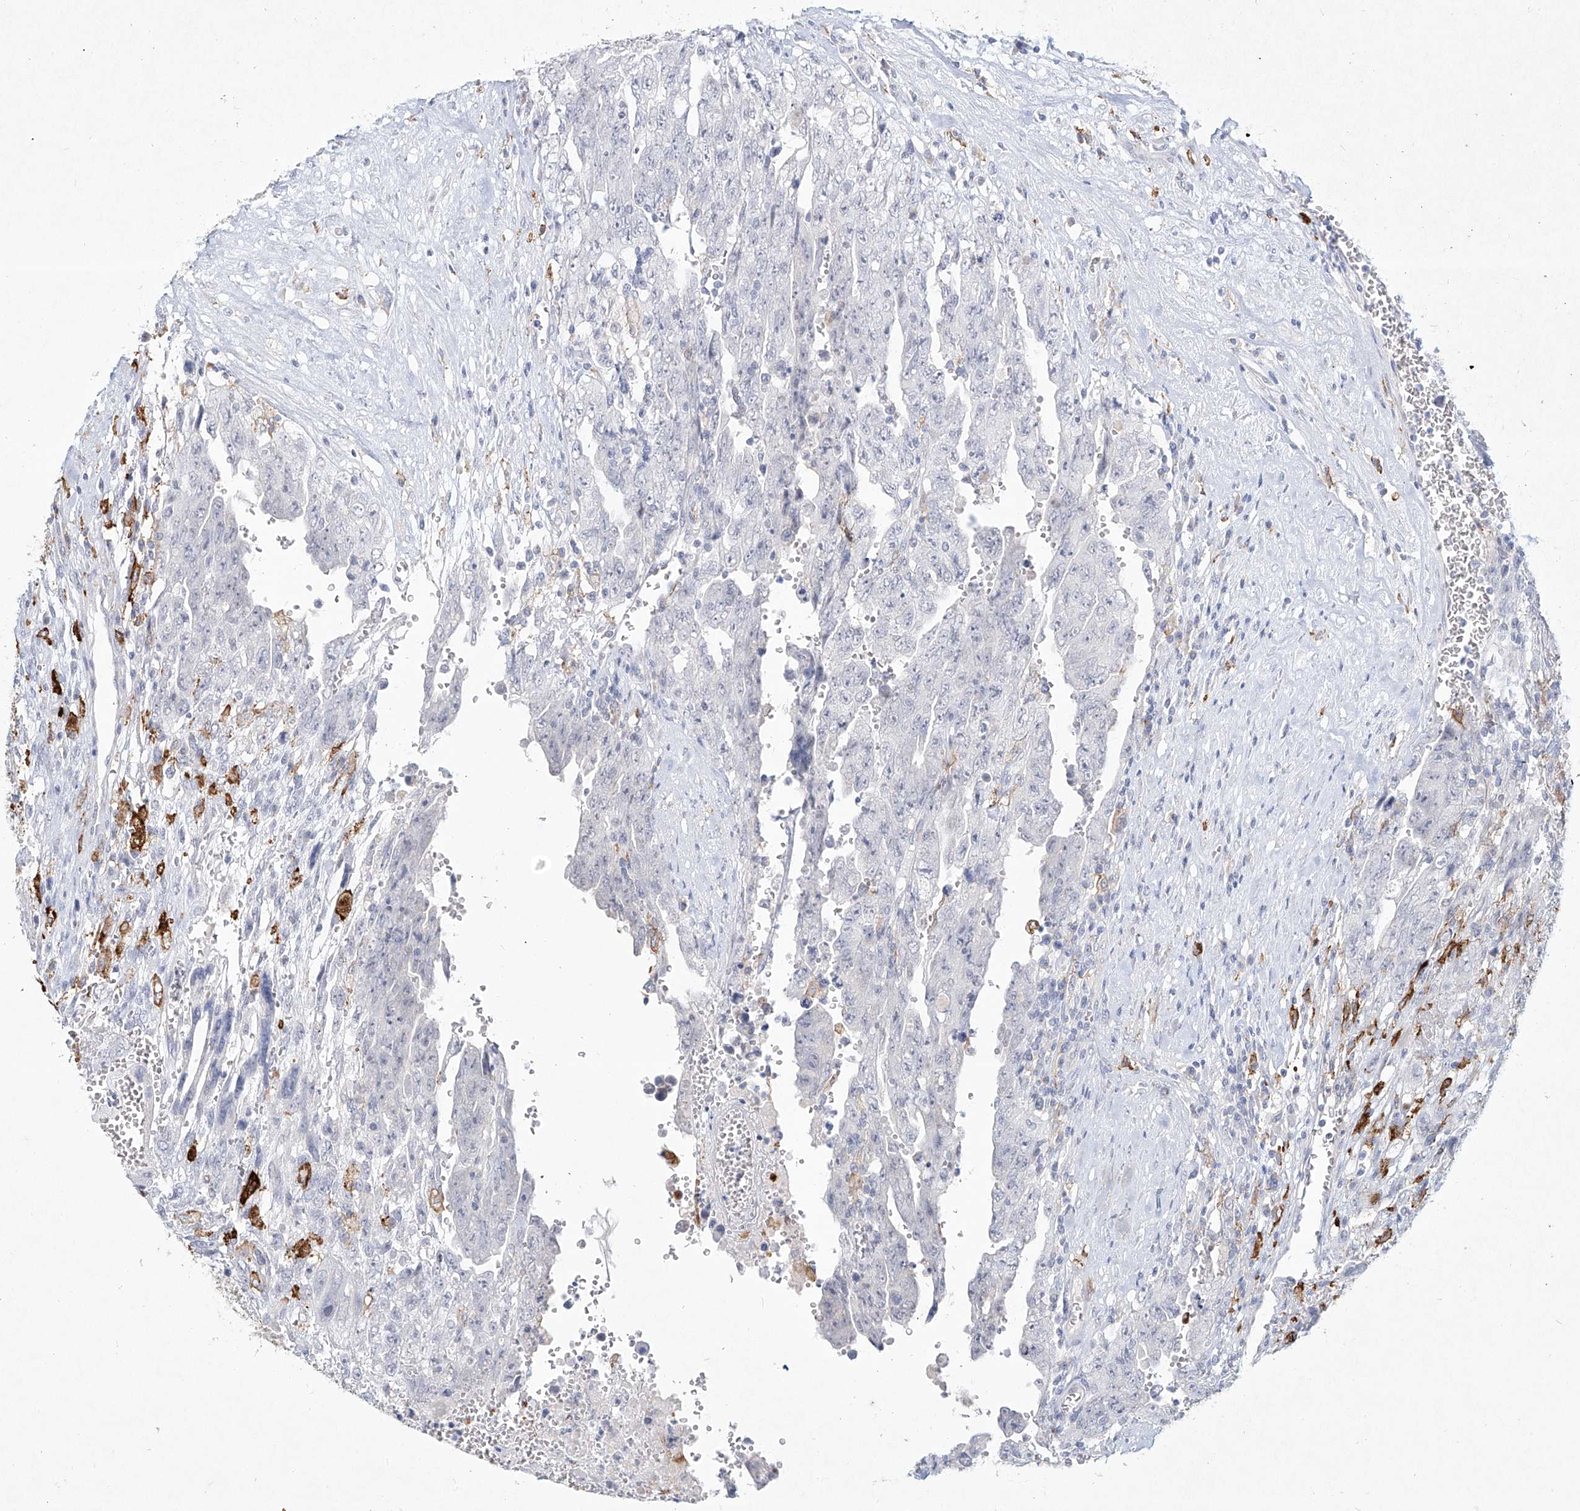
{"staining": {"intensity": "negative", "quantity": "none", "location": "none"}, "tissue": "testis cancer", "cell_type": "Tumor cells", "image_type": "cancer", "snomed": [{"axis": "morphology", "description": "Carcinoma, Embryonal, NOS"}, {"axis": "topography", "description": "Testis"}], "caption": "Photomicrograph shows no significant protein positivity in tumor cells of embryonal carcinoma (testis).", "gene": "CD209", "patient": {"sex": "male", "age": 28}}